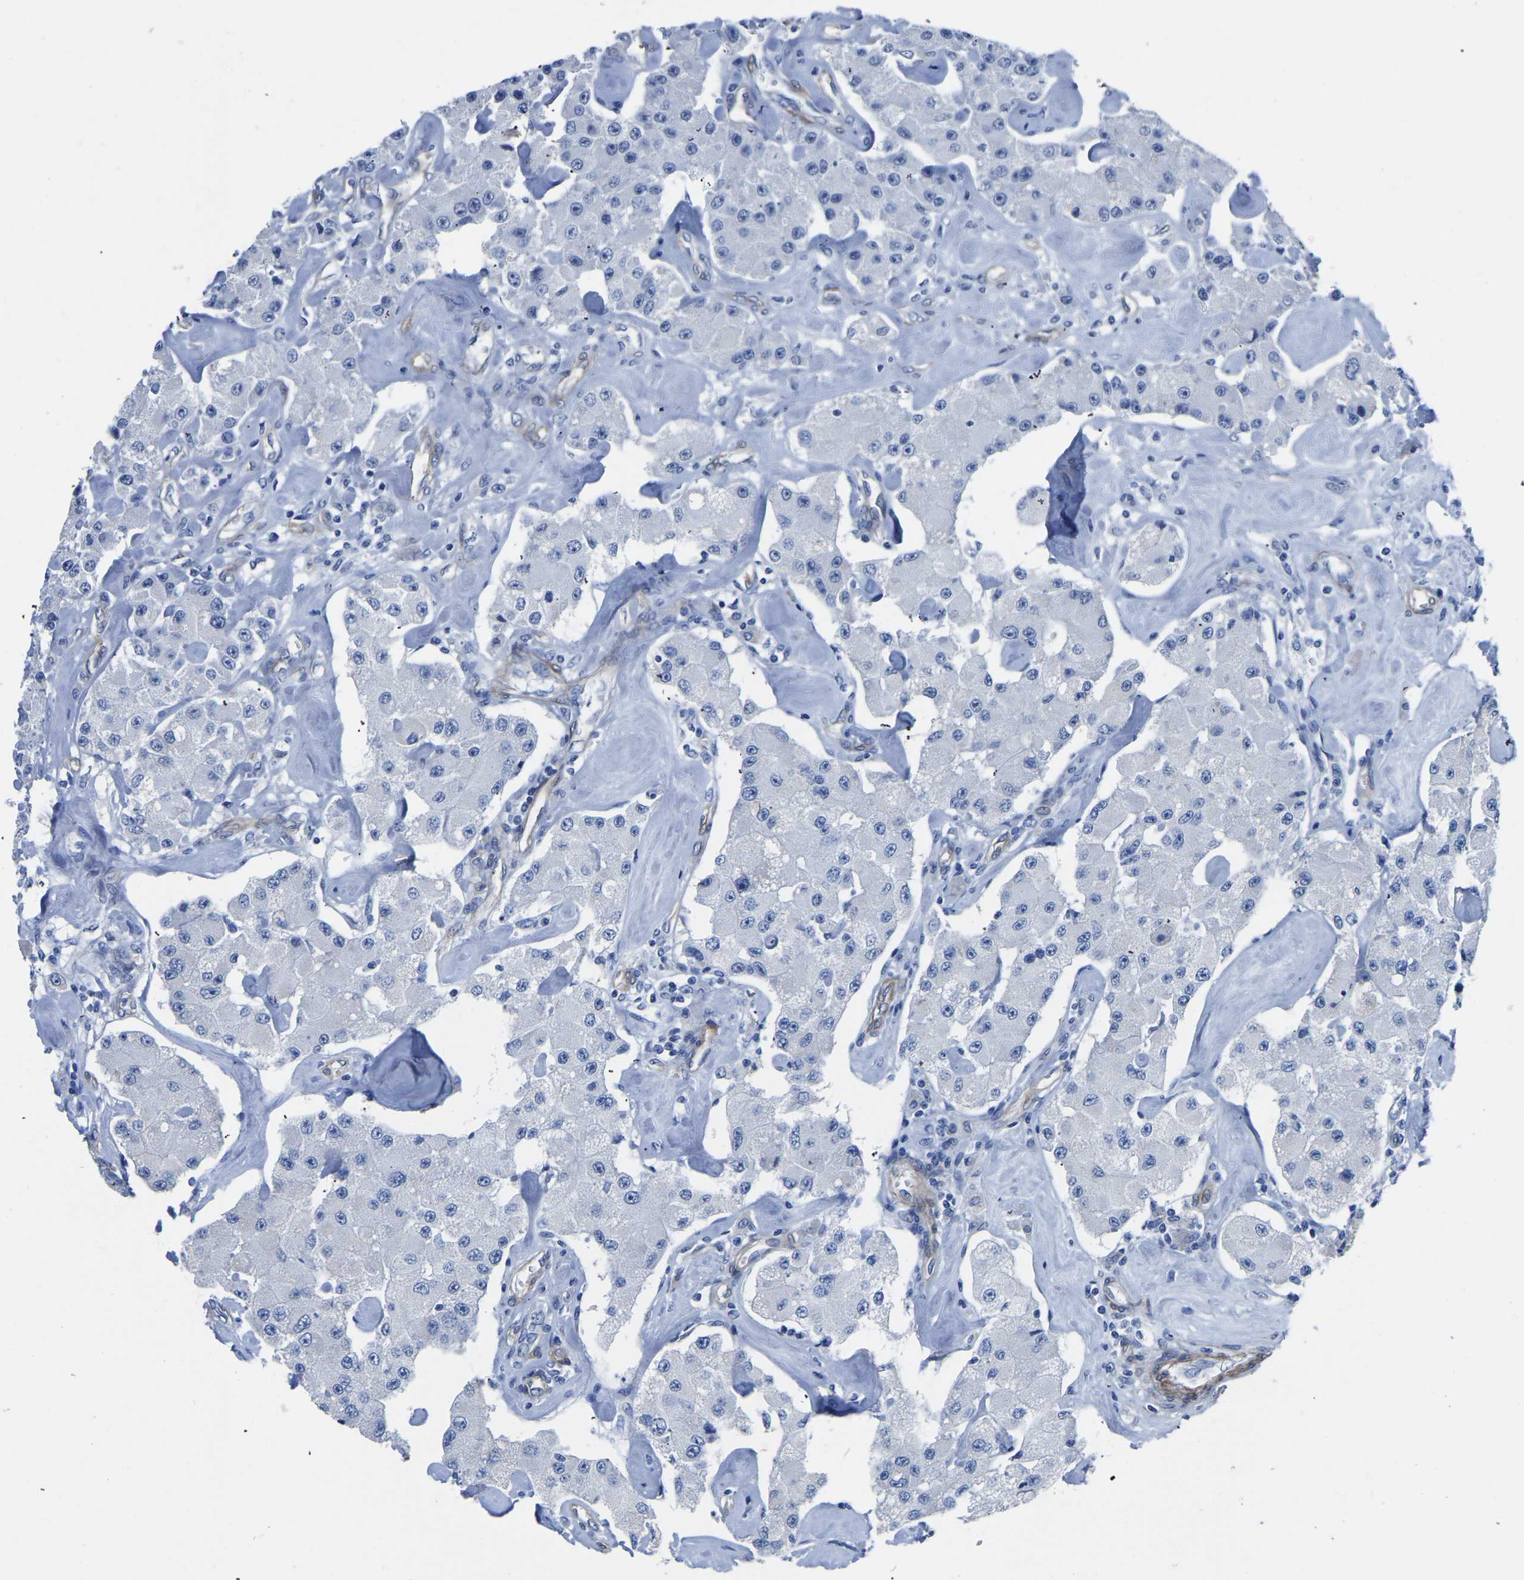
{"staining": {"intensity": "negative", "quantity": "none", "location": "none"}, "tissue": "carcinoid", "cell_type": "Tumor cells", "image_type": "cancer", "snomed": [{"axis": "morphology", "description": "Carcinoid, malignant, NOS"}, {"axis": "topography", "description": "Pancreas"}], "caption": "Immunohistochemistry (IHC) of carcinoid reveals no expression in tumor cells.", "gene": "SLC45A3", "patient": {"sex": "male", "age": 41}}